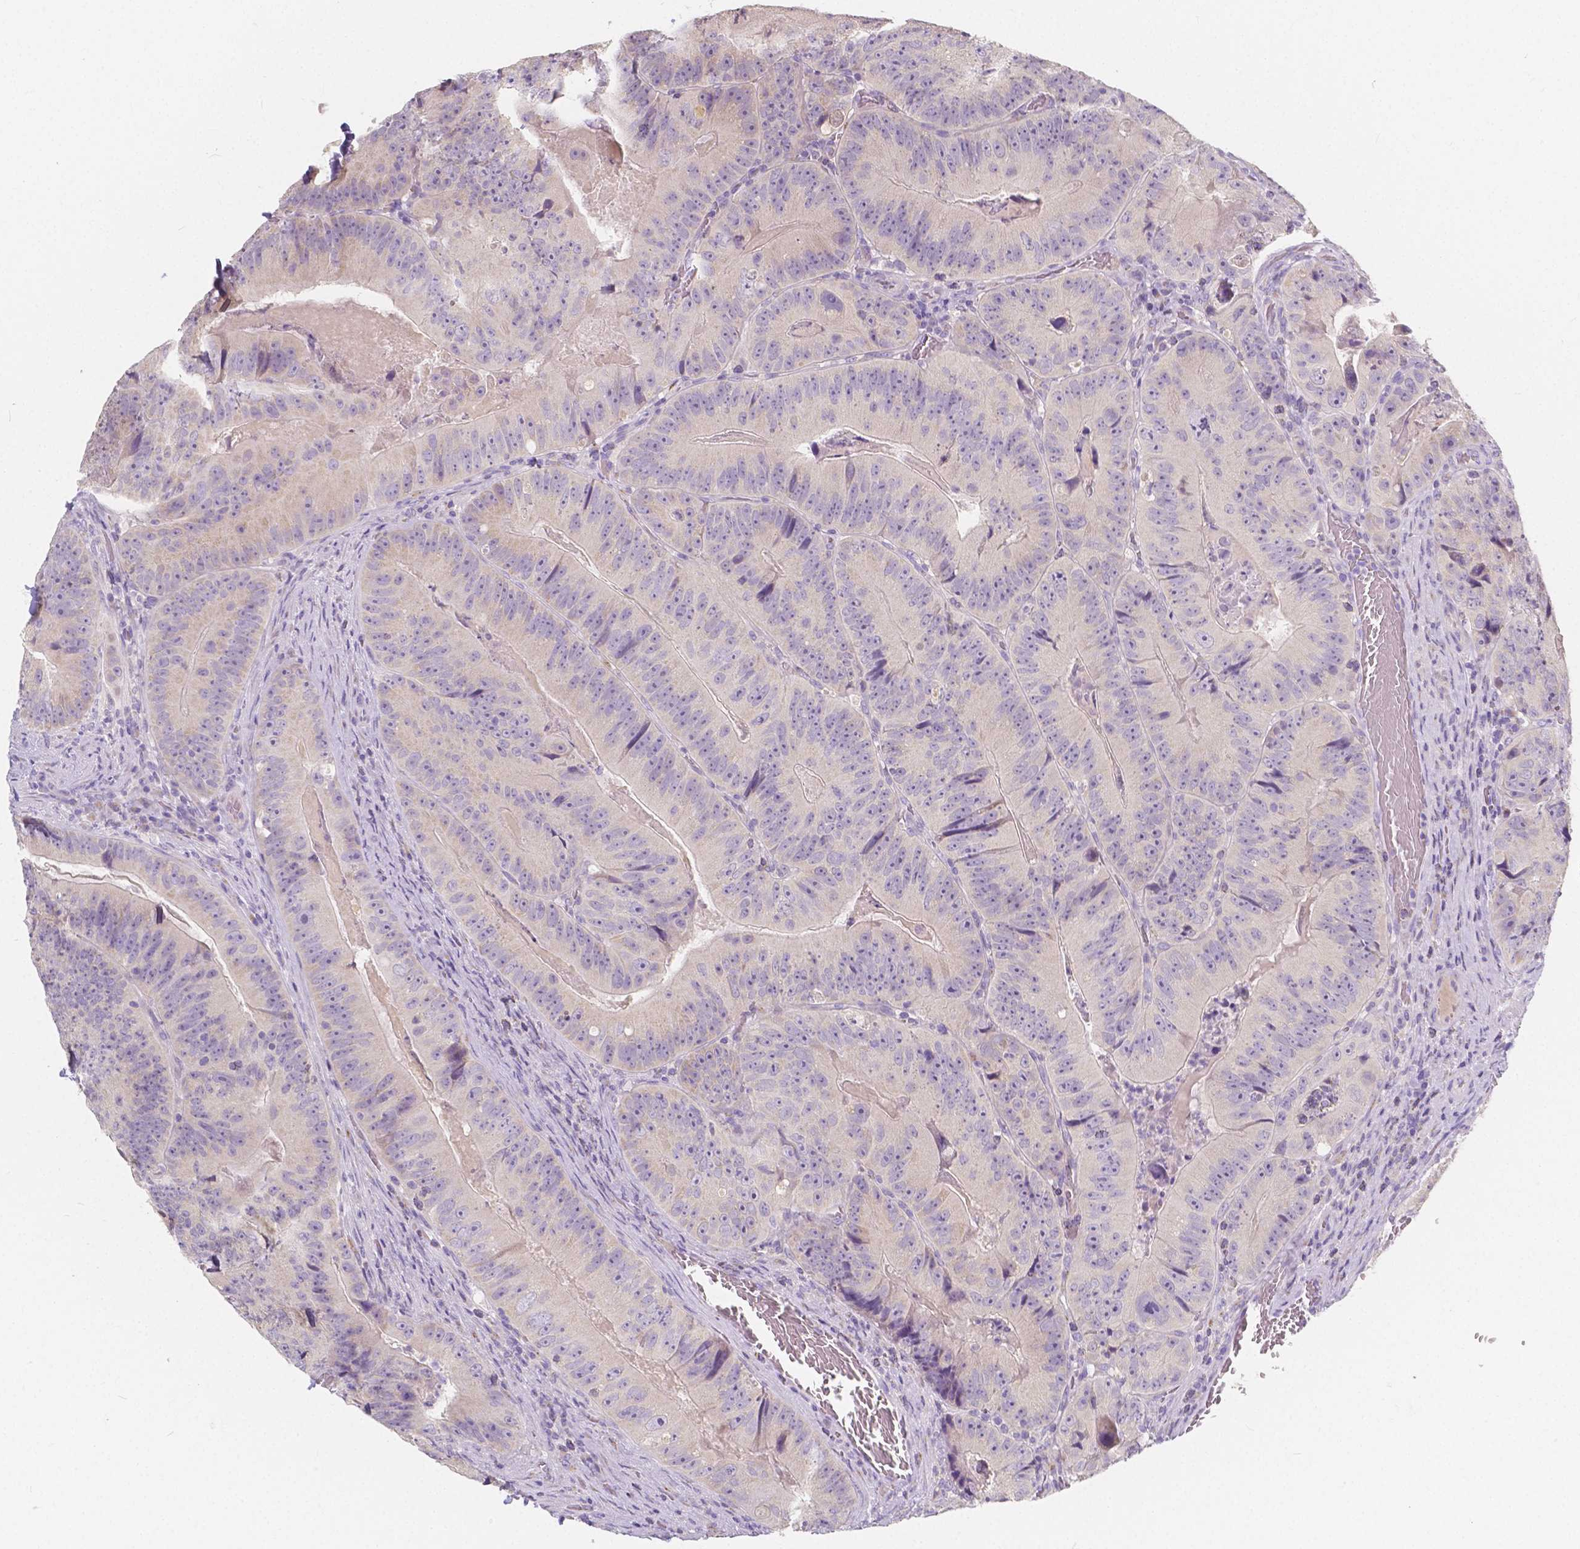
{"staining": {"intensity": "negative", "quantity": "none", "location": "none"}, "tissue": "colorectal cancer", "cell_type": "Tumor cells", "image_type": "cancer", "snomed": [{"axis": "morphology", "description": "Adenocarcinoma, NOS"}, {"axis": "topography", "description": "Colon"}], "caption": "Tumor cells are negative for brown protein staining in adenocarcinoma (colorectal).", "gene": "RNF186", "patient": {"sex": "female", "age": 86}}